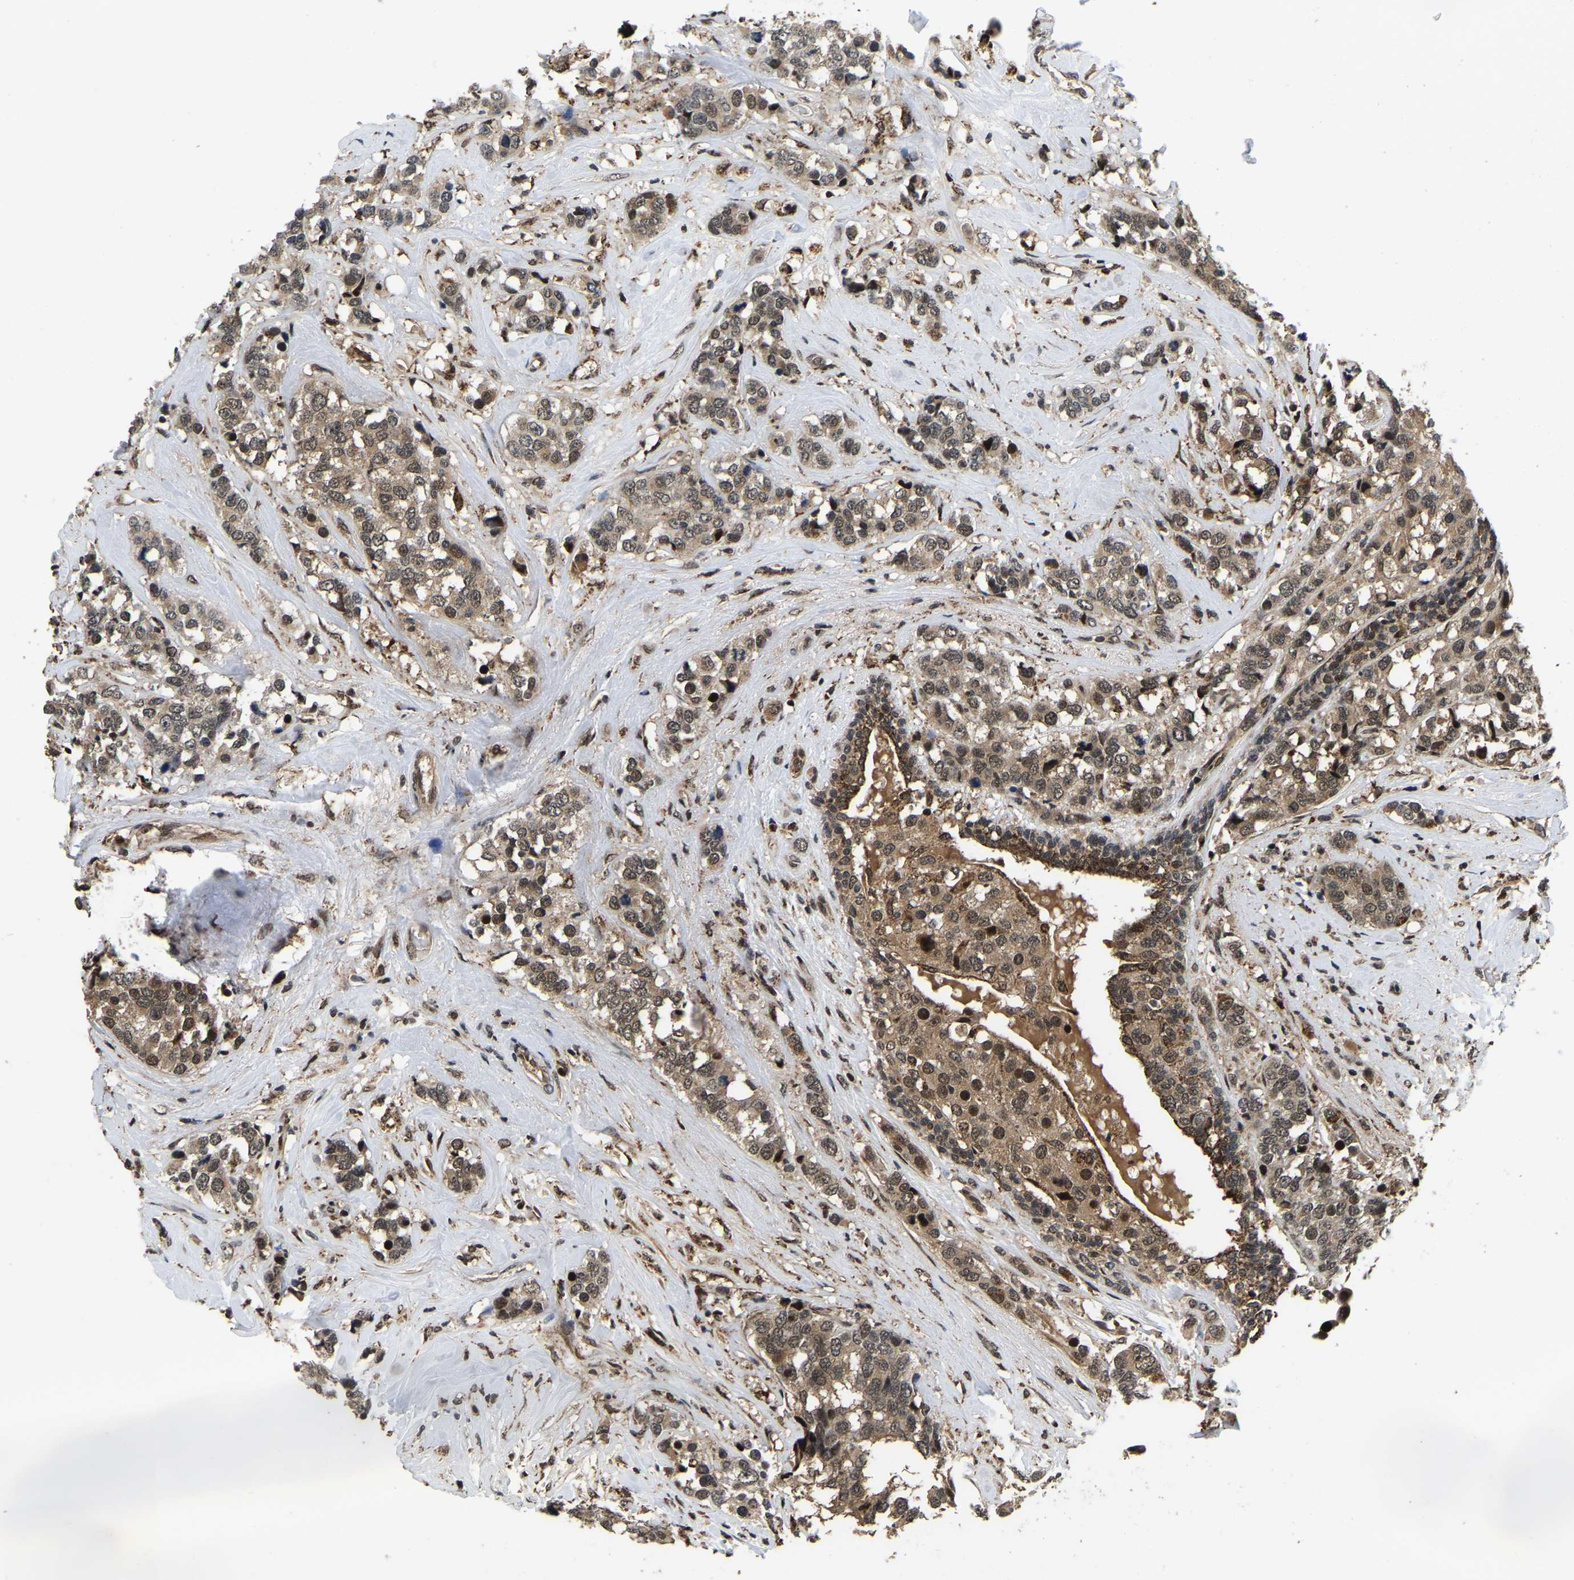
{"staining": {"intensity": "moderate", "quantity": ">75%", "location": "cytoplasmic/membranous,nuclear"}, "tissue": "breast cancer", "cell_type": "Tumor cells", "image_type": "cancer", "snomed": [{"axis": "morphology", "description": "Lobular carcinoma"}, {"axis": "topography", "description": "Breast"}], "caption": "Breast cancer (lobular carcinoma) was stained to show a protein in brown. There is medium levels of moderate cytoplasmic/membranous and nuclear positivity in approximately >75% of tumor cells. (DAB (3,3'-diaminobenzidine) IHC, brown staining for protein, blue staining for nuclei).", "gene": "CIAO1", "patient": {"sex": "female", "age": 59}}